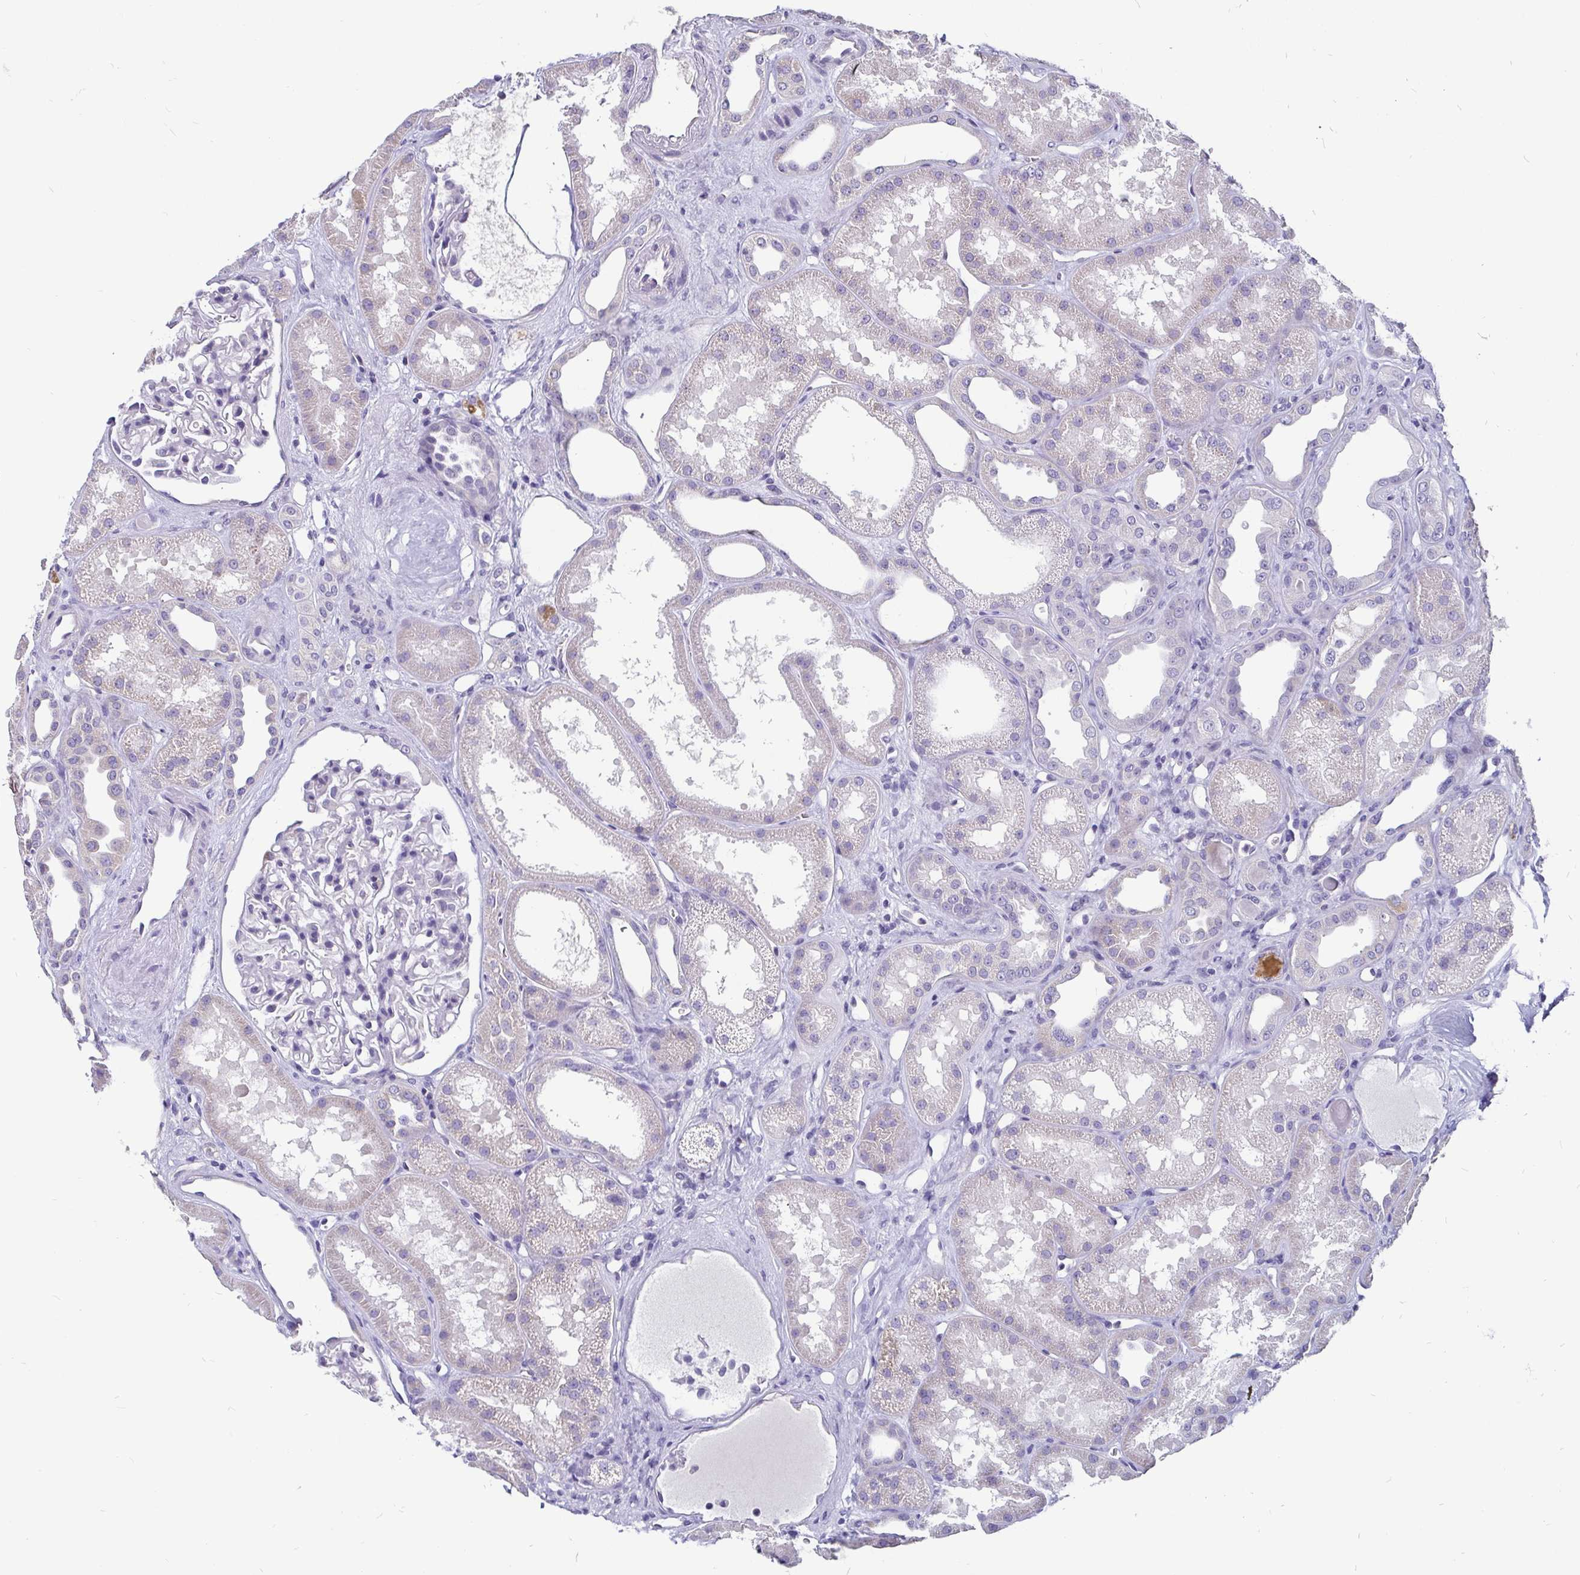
{"staining": {"intensity": "negative", "quantity": "none", "location": "none"}, "tissue": "kidney", "cell_type": "Cells in glomeruli", "image_type": "normal", "snomed": [{"axis": "morphology", "description": "Normal tissue, NOS"}, {"axis": "topography", "description": "Kidney"}], "caption": "Immunohistochemistry (IHC) image of unremarkable kidney: human kidney stained with DAB (3,3'-diaminobenzidine) displays no significant protein positivity in cells in glomeruli.", "gene": "ADAMTS6", "patient": {"sex": "male", "age": 61}}